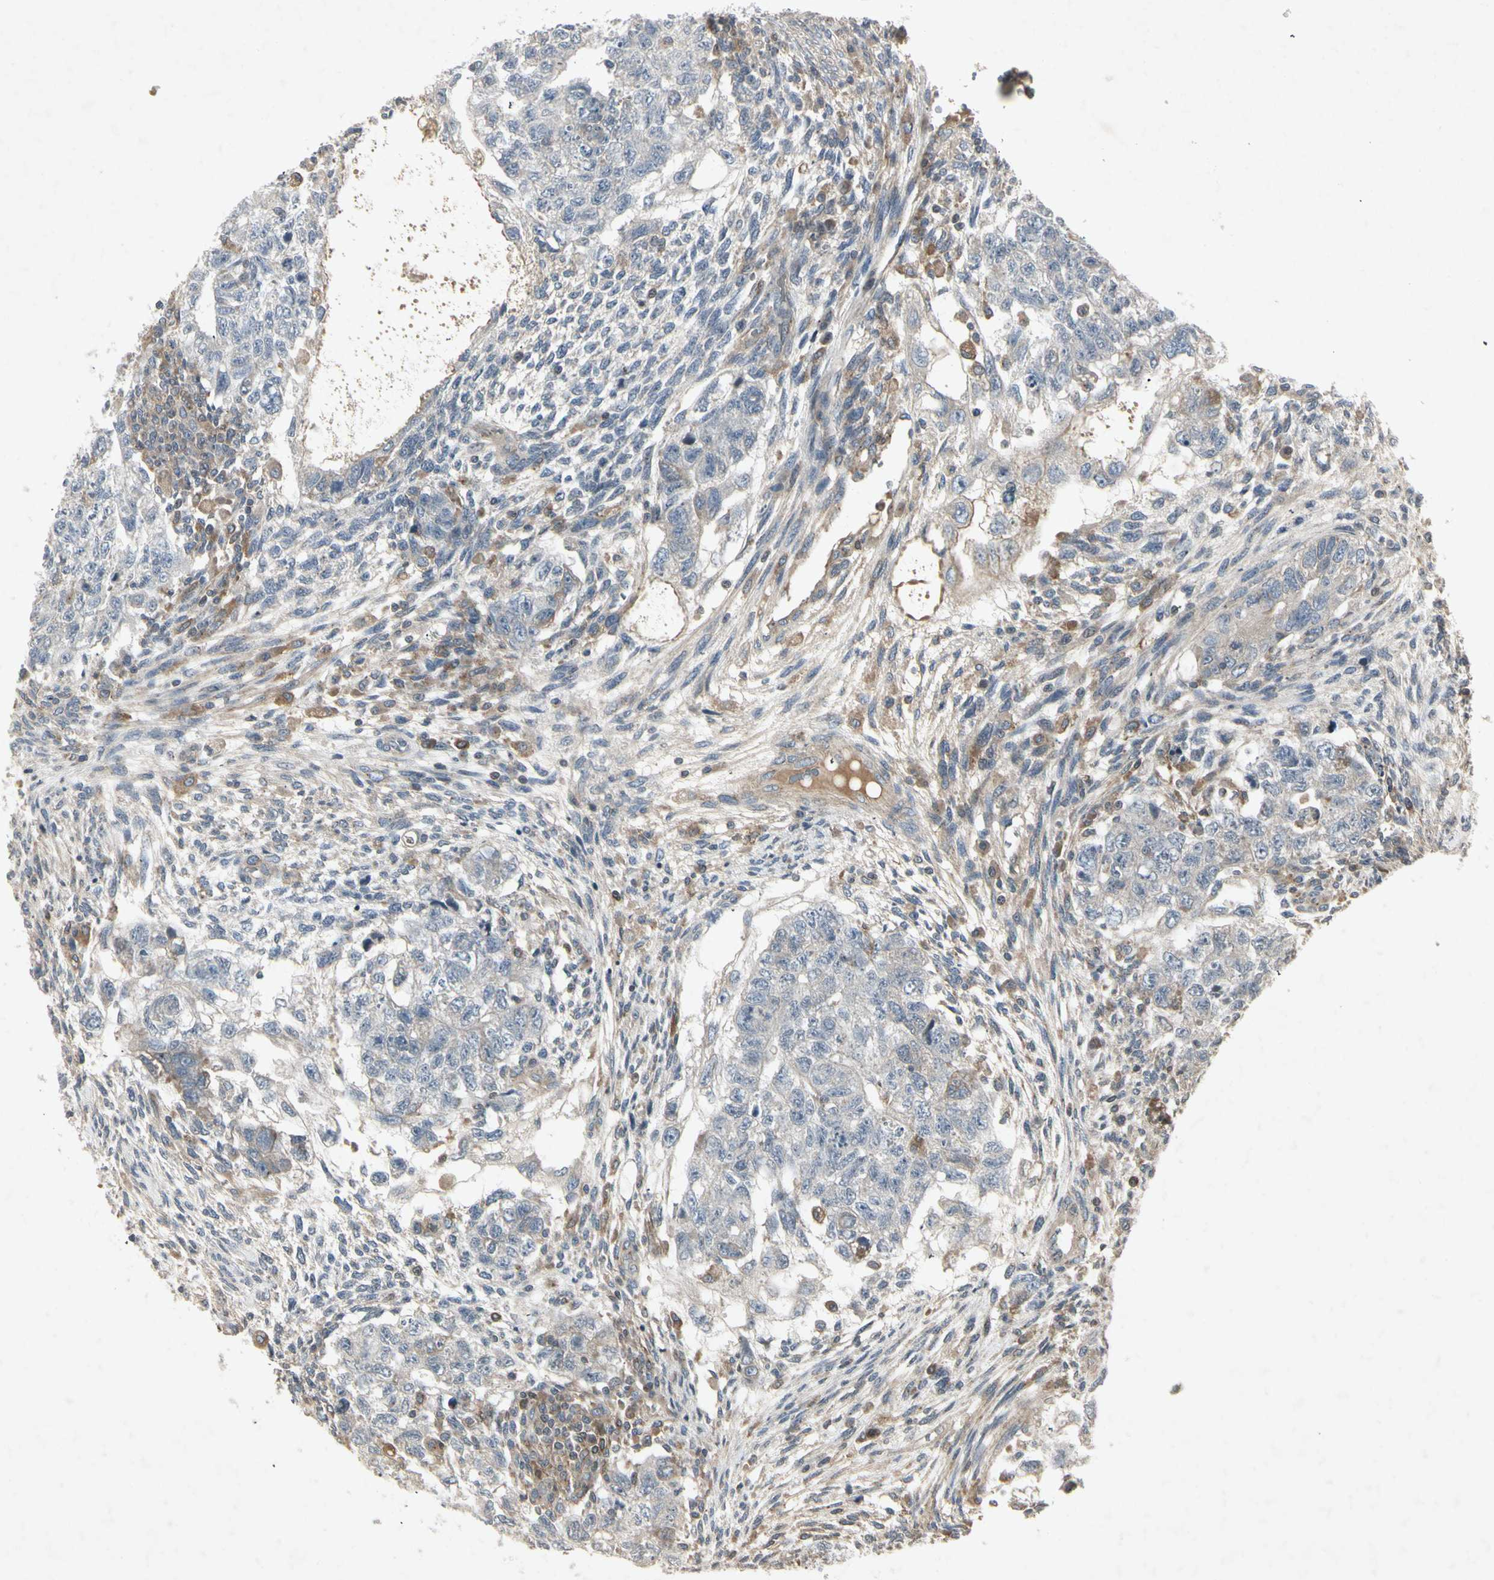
{"staining": {"intensity": "negative", "quantity": "none", "location": "none"}, "tissue": "testis cancer", "cell_type": "Tumor cells", "image_type": "cancer", "snomed": [{"axis": "morphology", "description": "Normal tissue, NOS"}, {"axis": "morphology", "description": "Carcinoma, Embryonal, NOS"}, {"axis": "topography", "description": "Testis"}], "caption": "Testis cancer (embryonal carcinoma) was stained to show a protein in brown. There is no significant staining in tumor cells.", "gene": "TEK", "patient": {"sex": "male", "age": 36}}